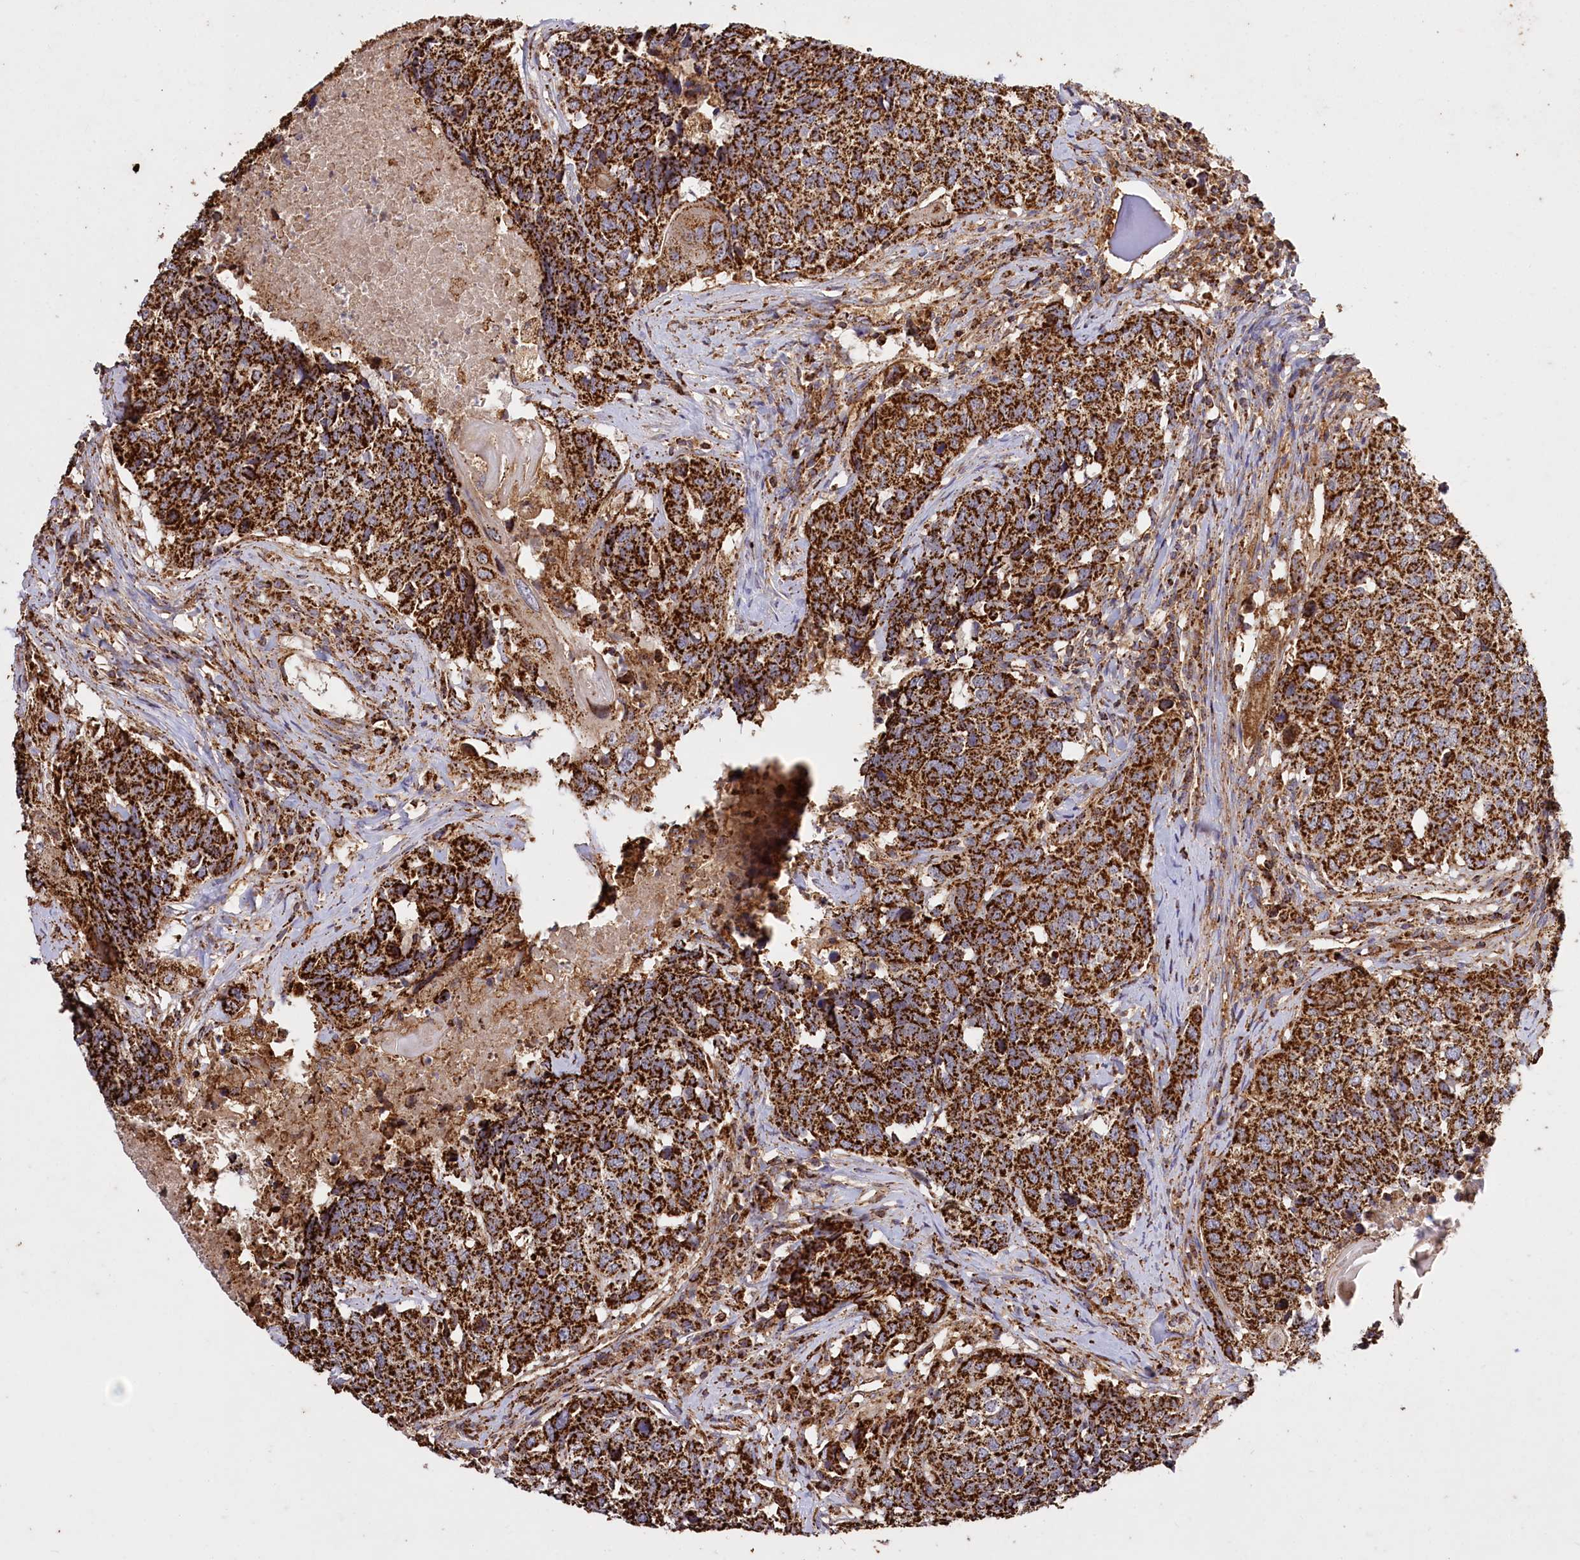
{"staining": {"intensity": "strong", "quantity": ">75%", "location": "cytoplasmic/membranous"}, "tissue": "head and neck cancer", "cell_type": "Tumor cells", "image_type": "cancer", "snomed": [{"axis": "morphology", "description": "Squamous cell carcinoma, NOS"}, {"axis": "topography", "description": "Head-Neck"}], "caption": "Head and neck cancer (squamous cell carcinoma) was stained to show a protein in brown. There is high levels of strong cytoplasmic/membranous positivity in about >75% of tumor cells. The protein is stained brown, and the nuclei are stained in blue (DAB IHC with brightfield microscopy, high magnification).", "gene": "CARD19", "patient": {"sex": "male", "age": 66}}